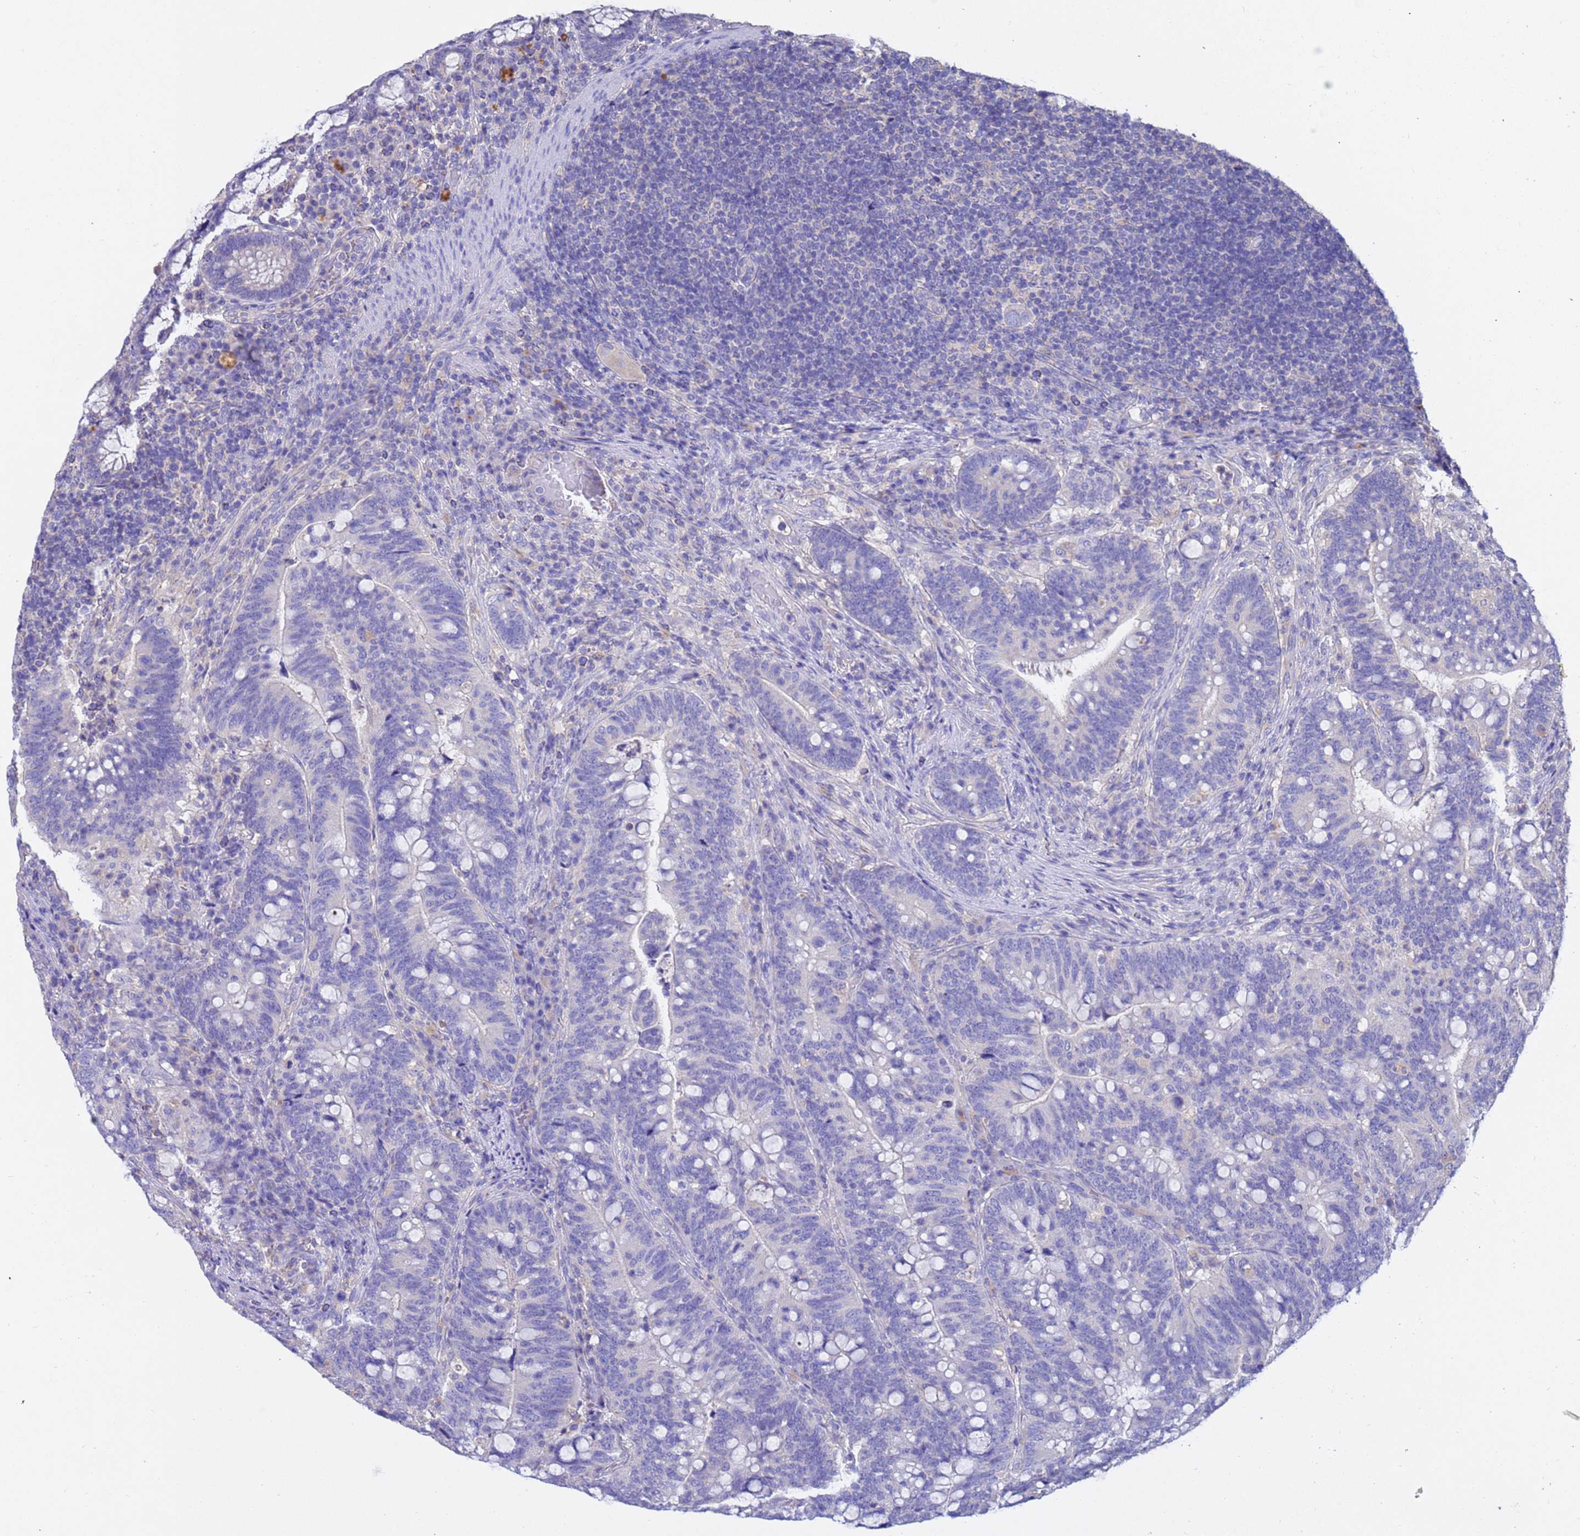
{"staining": {"intensity": "negative", "quantity": "none", "location": "none"}, "tissue": "colorectal cancer", "cell_type": "Tumor cells", "image_type": "cancer", "snomed": [{"axis": "morphology", "description": "Normal tissue, NOS"}, {"axis": "morphology", "description": "Adenocarcinoma, NOS"}, {"axis": "topography", "description": "Colon"}], "caption": "Immunohistochemistry of colorectal adenocarcinoma exhibits no staining in tumor cells. Nuclei are stained in blue.", "gene": "SRL", "patient": {"sex": "female", "age": 66}}